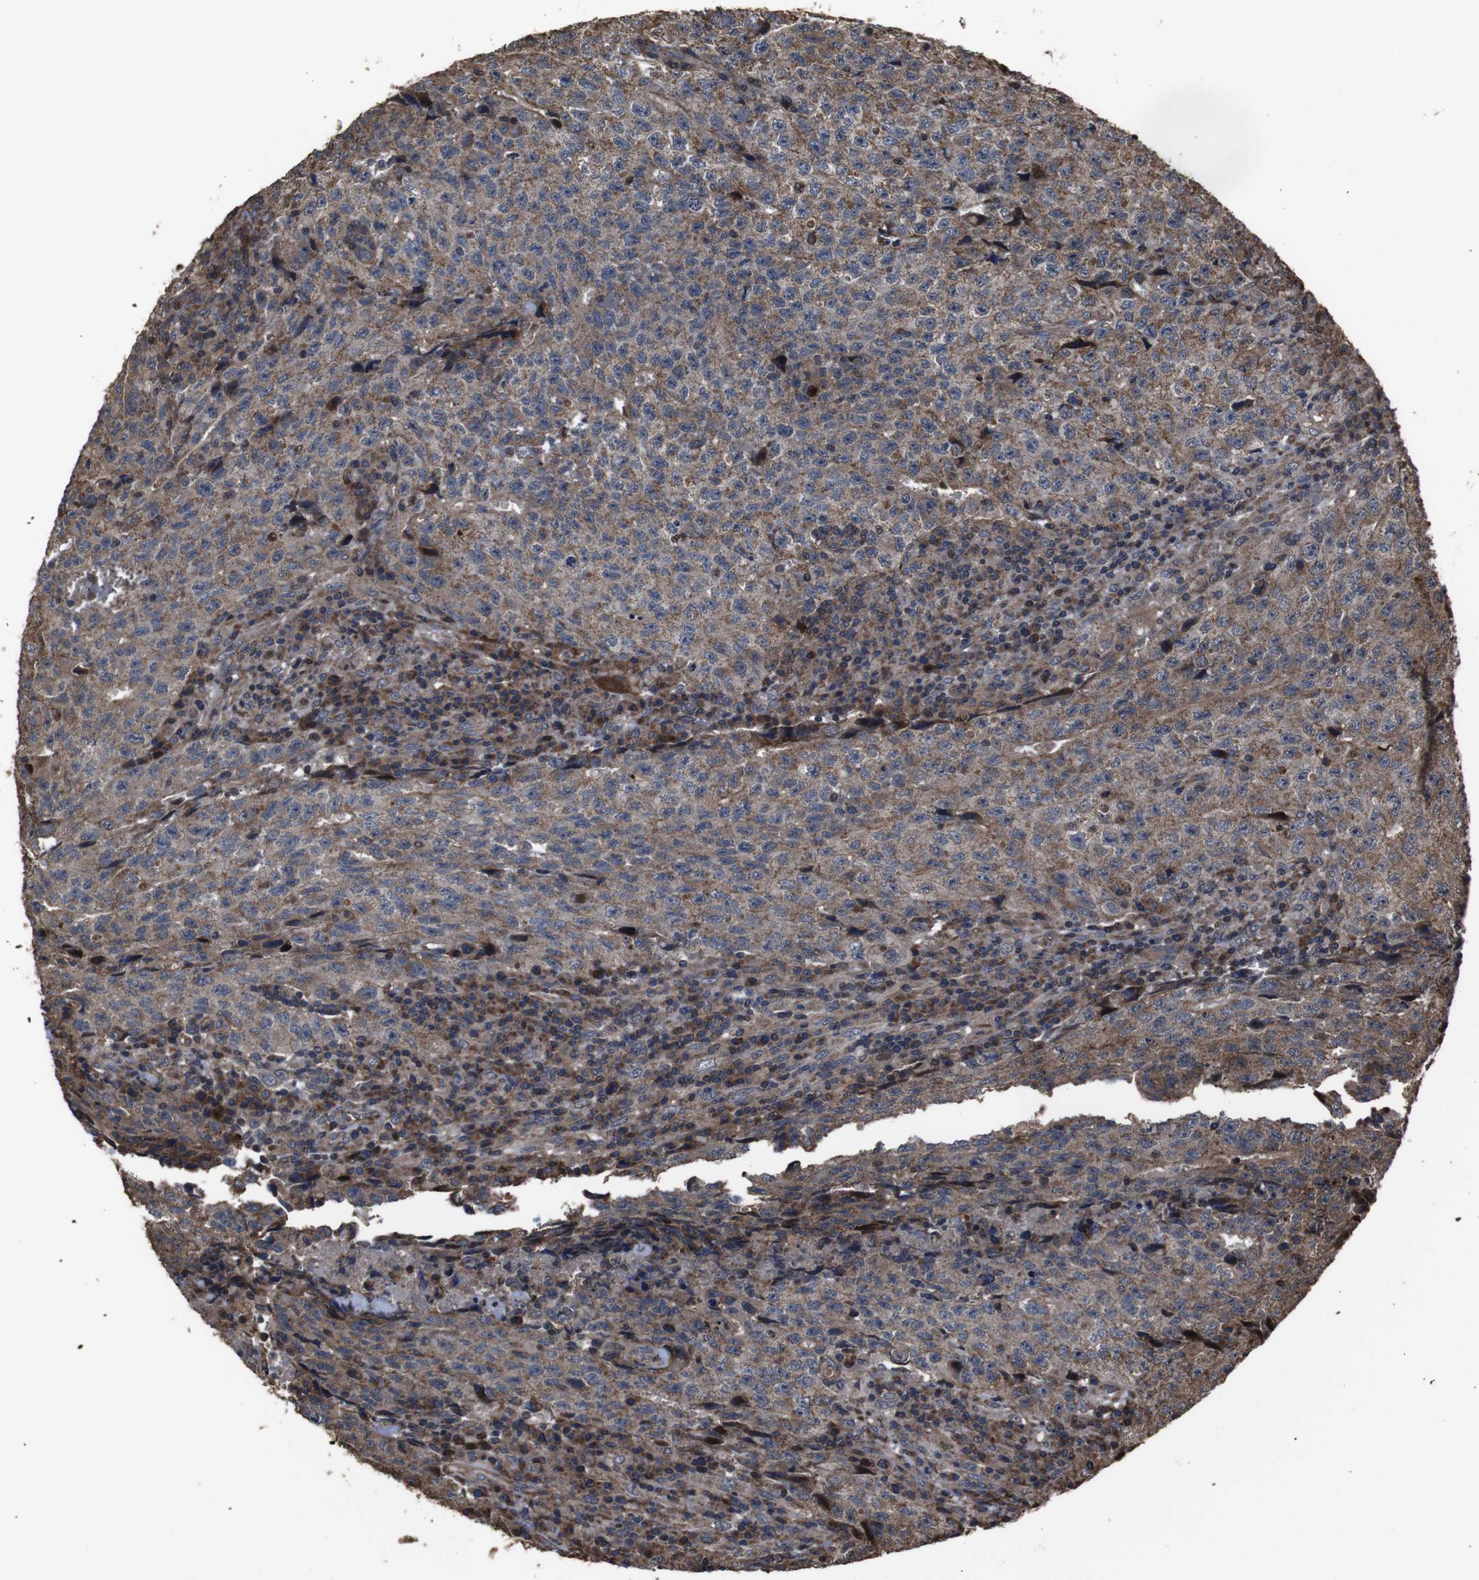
{"staining": {"intensity": "moderate", "quantity": ">75%", "location": "cytoplasmic/membranous"}, "tissue": "testis cancer", "cell_type": "Tumor cells", "image_type": "cancer", "snomed": [{"axis": "morphology", "description": "Necrosis, NOS"}, {"axis": "morphology", "description": "Carcinoma, Embryonal, NOS"}, {"axis": "topography", "description": "Testis"}], "caption": "Embryonal carcinoma (testis) stained with IHC demonstrates moderate cytoplasmic/membranous expression in about >75% of tumor cells.", "gene": "SNN", "patient": {"sex": "male", "age": 19}}